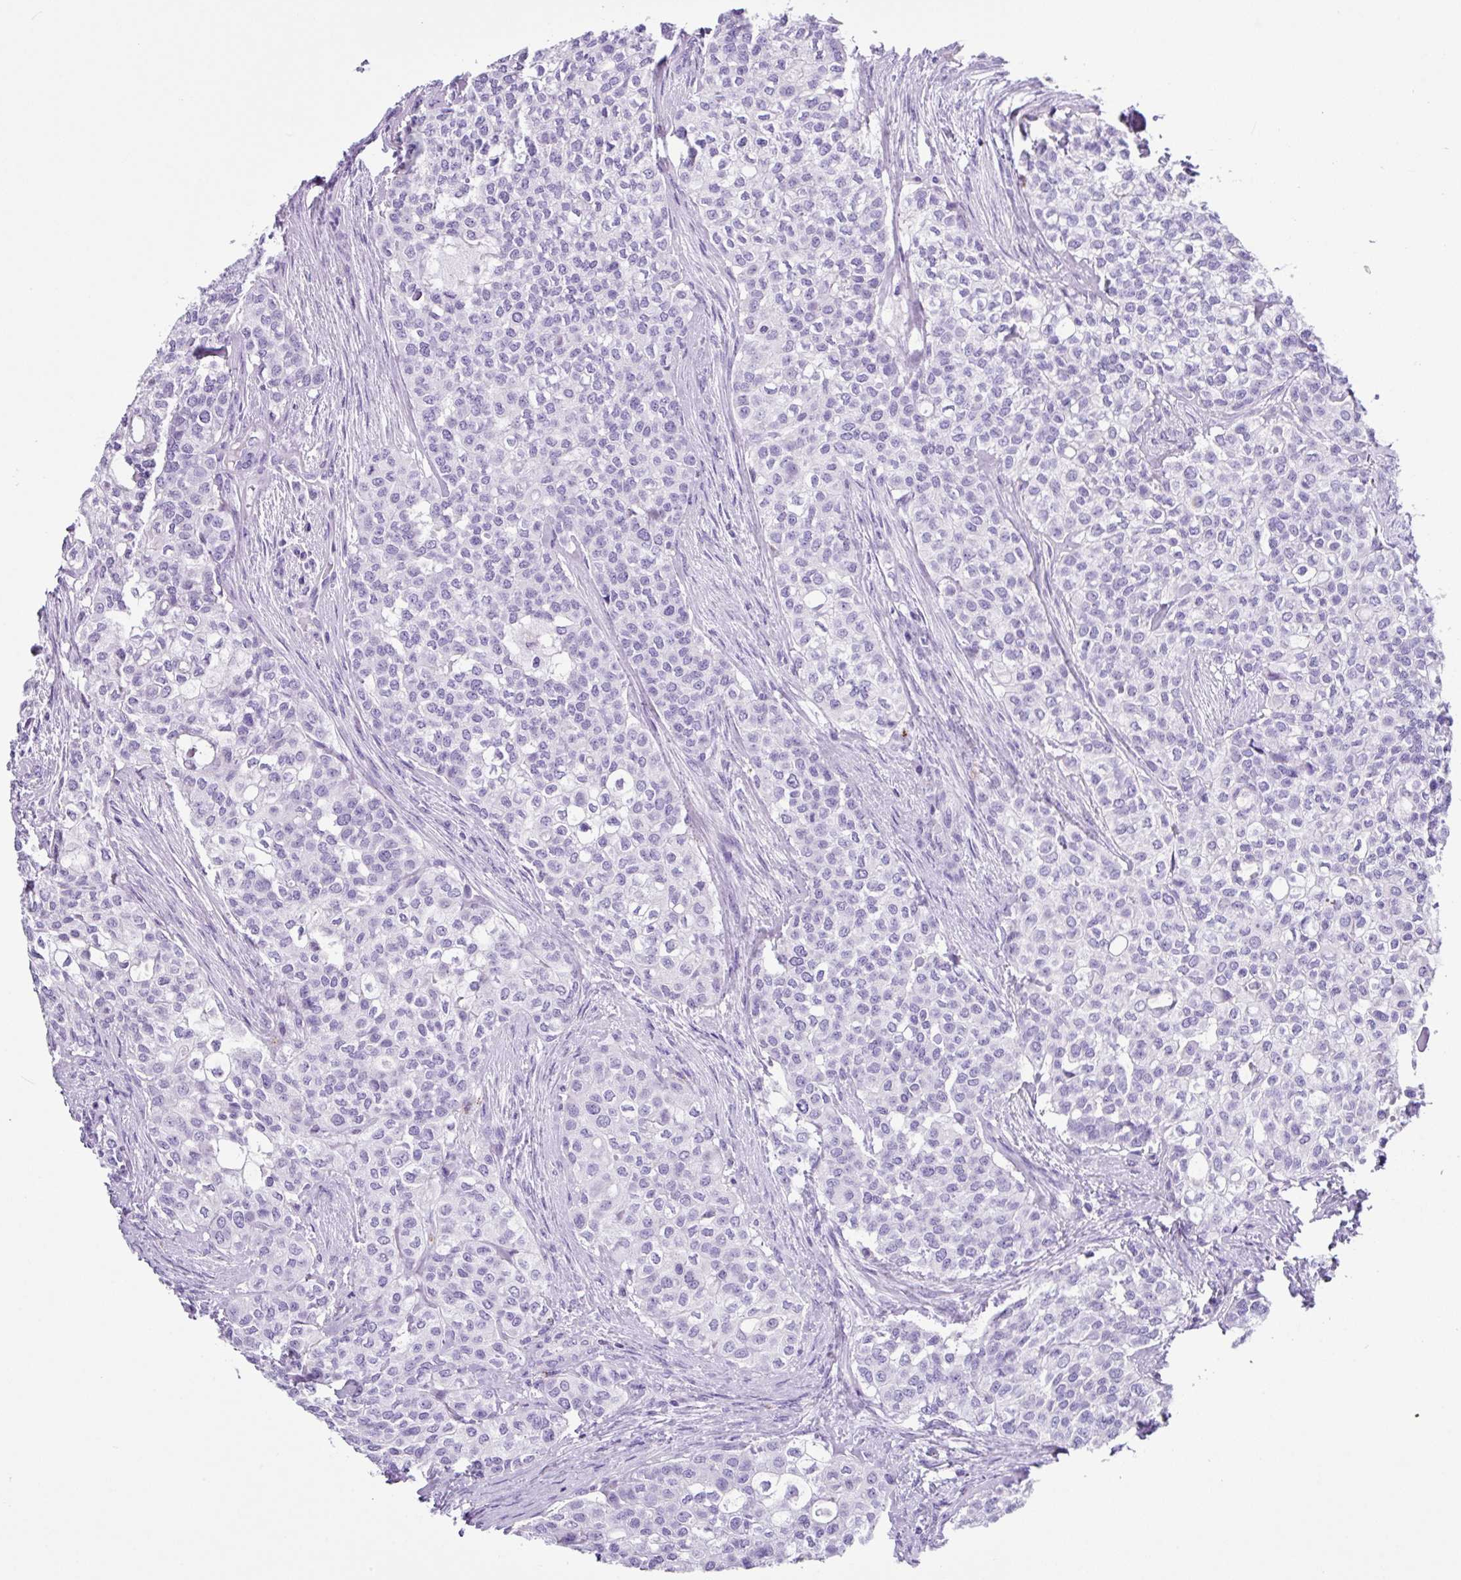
{"staining": {"intensity": "negative", "quantity": "none", "location": "none"}, "tissue": "head and neck cancer", "cell_type": "Tumor cells", "image_type": "cancer", "snomed": [{"axis": "morphology", "description": "Adenocarcinoma, NOS"}, {"axis": "topography", "description": "Head-Neck"}], "caption": "Immunohistochemistry of head and neck adenocarcinoma exhibits no staining in tumor cells.", "gene": "ZG16", "patient": {"sex": "male", "age": 81}}